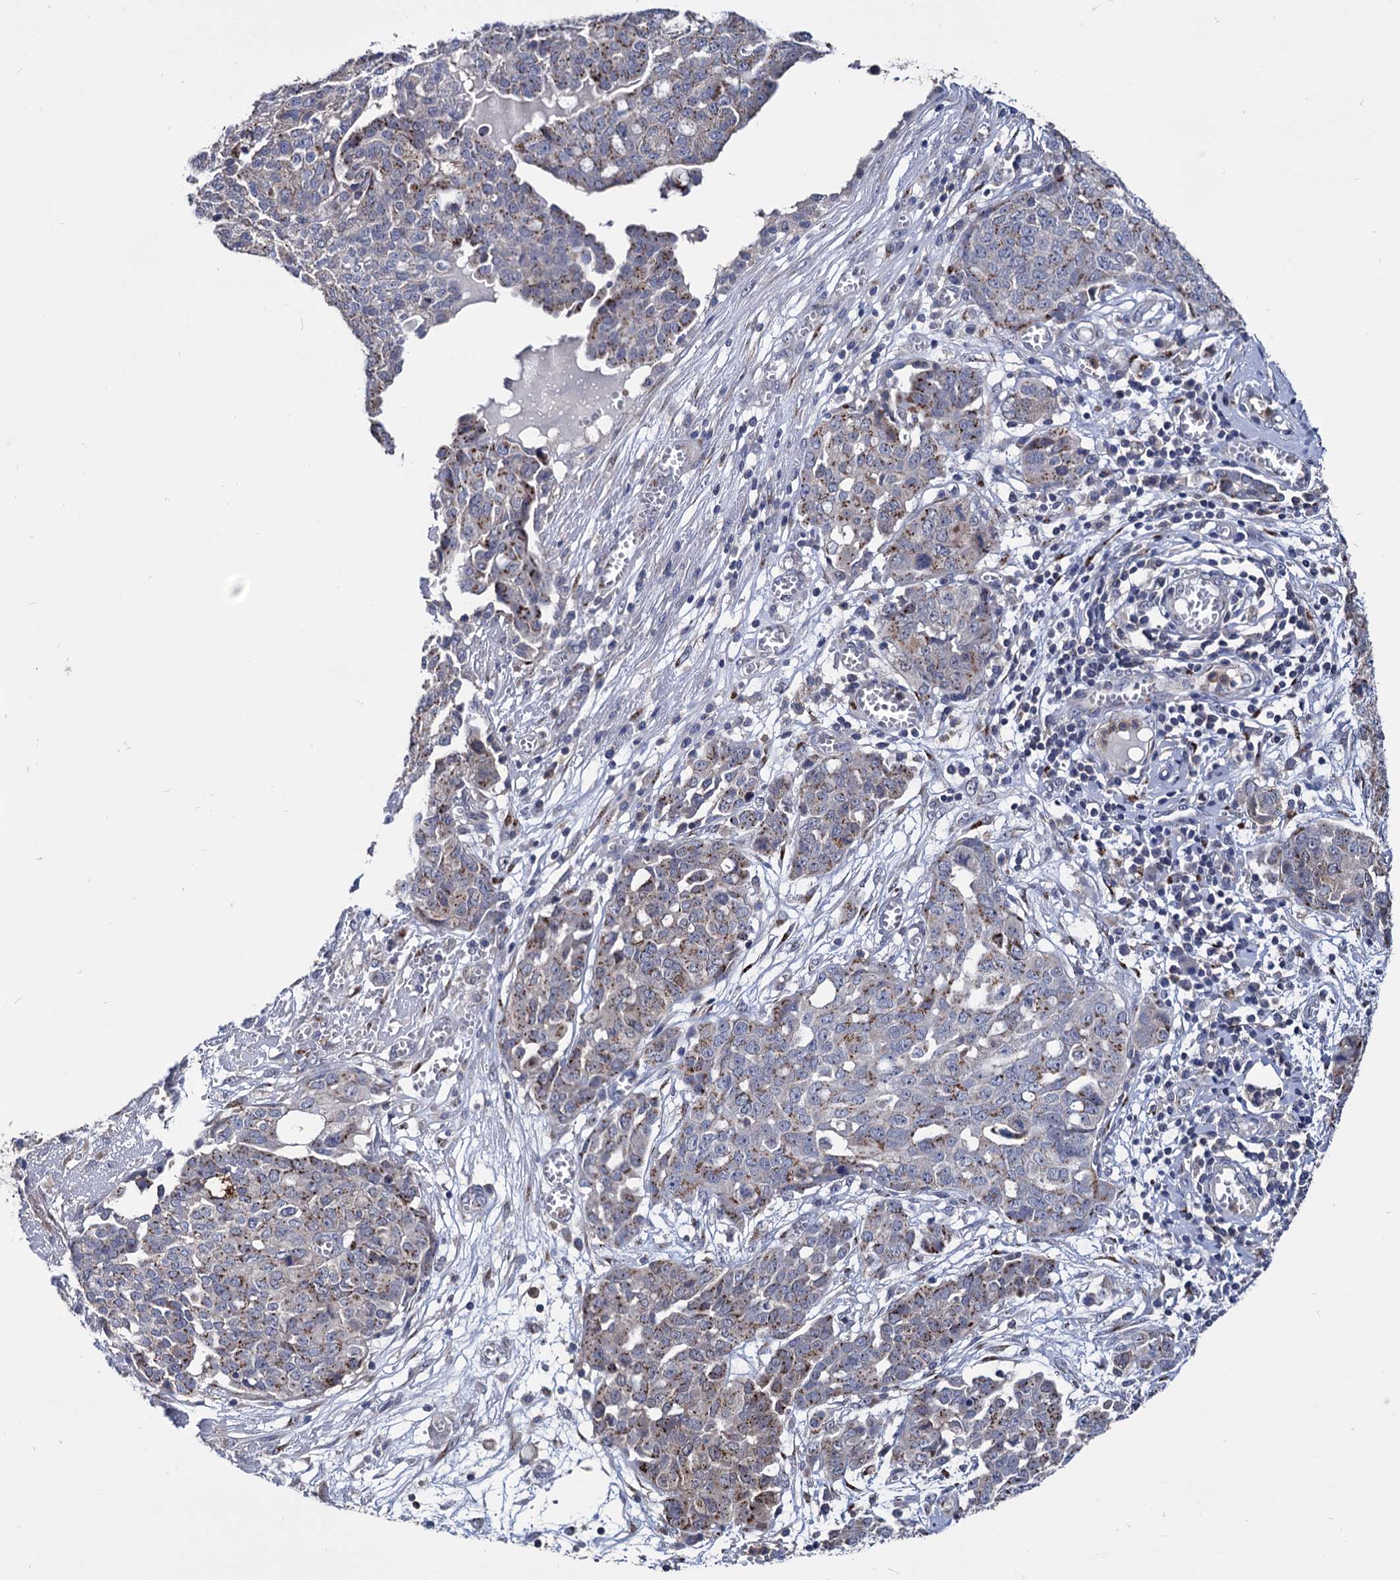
{"staining": {"intensity": "moderate", "quantity": ">75%", "location": "cytoplasmic/membranous"}, "tissue": "ovarian cancer", "cell_type": "Tumor cells", "image_type": "cancer", "snomed": [{"axis": "morphology", "description": "Cystadenocarcinoma, serous, NOS"}, {"axis": "topography", "description": "Soft tissue"}, {"axis": "topography", "description": "Ovary"}], "caption": "IHC photomicrograph of ovarian serous cystadenocarcinoma stained for a protein (brown), which shows medium levels of moderate cytoplasmic/membranous positivity in about >75% of tumor cells.", "gene": "ESD", "patient": {"sex": "female", "age": 57}}